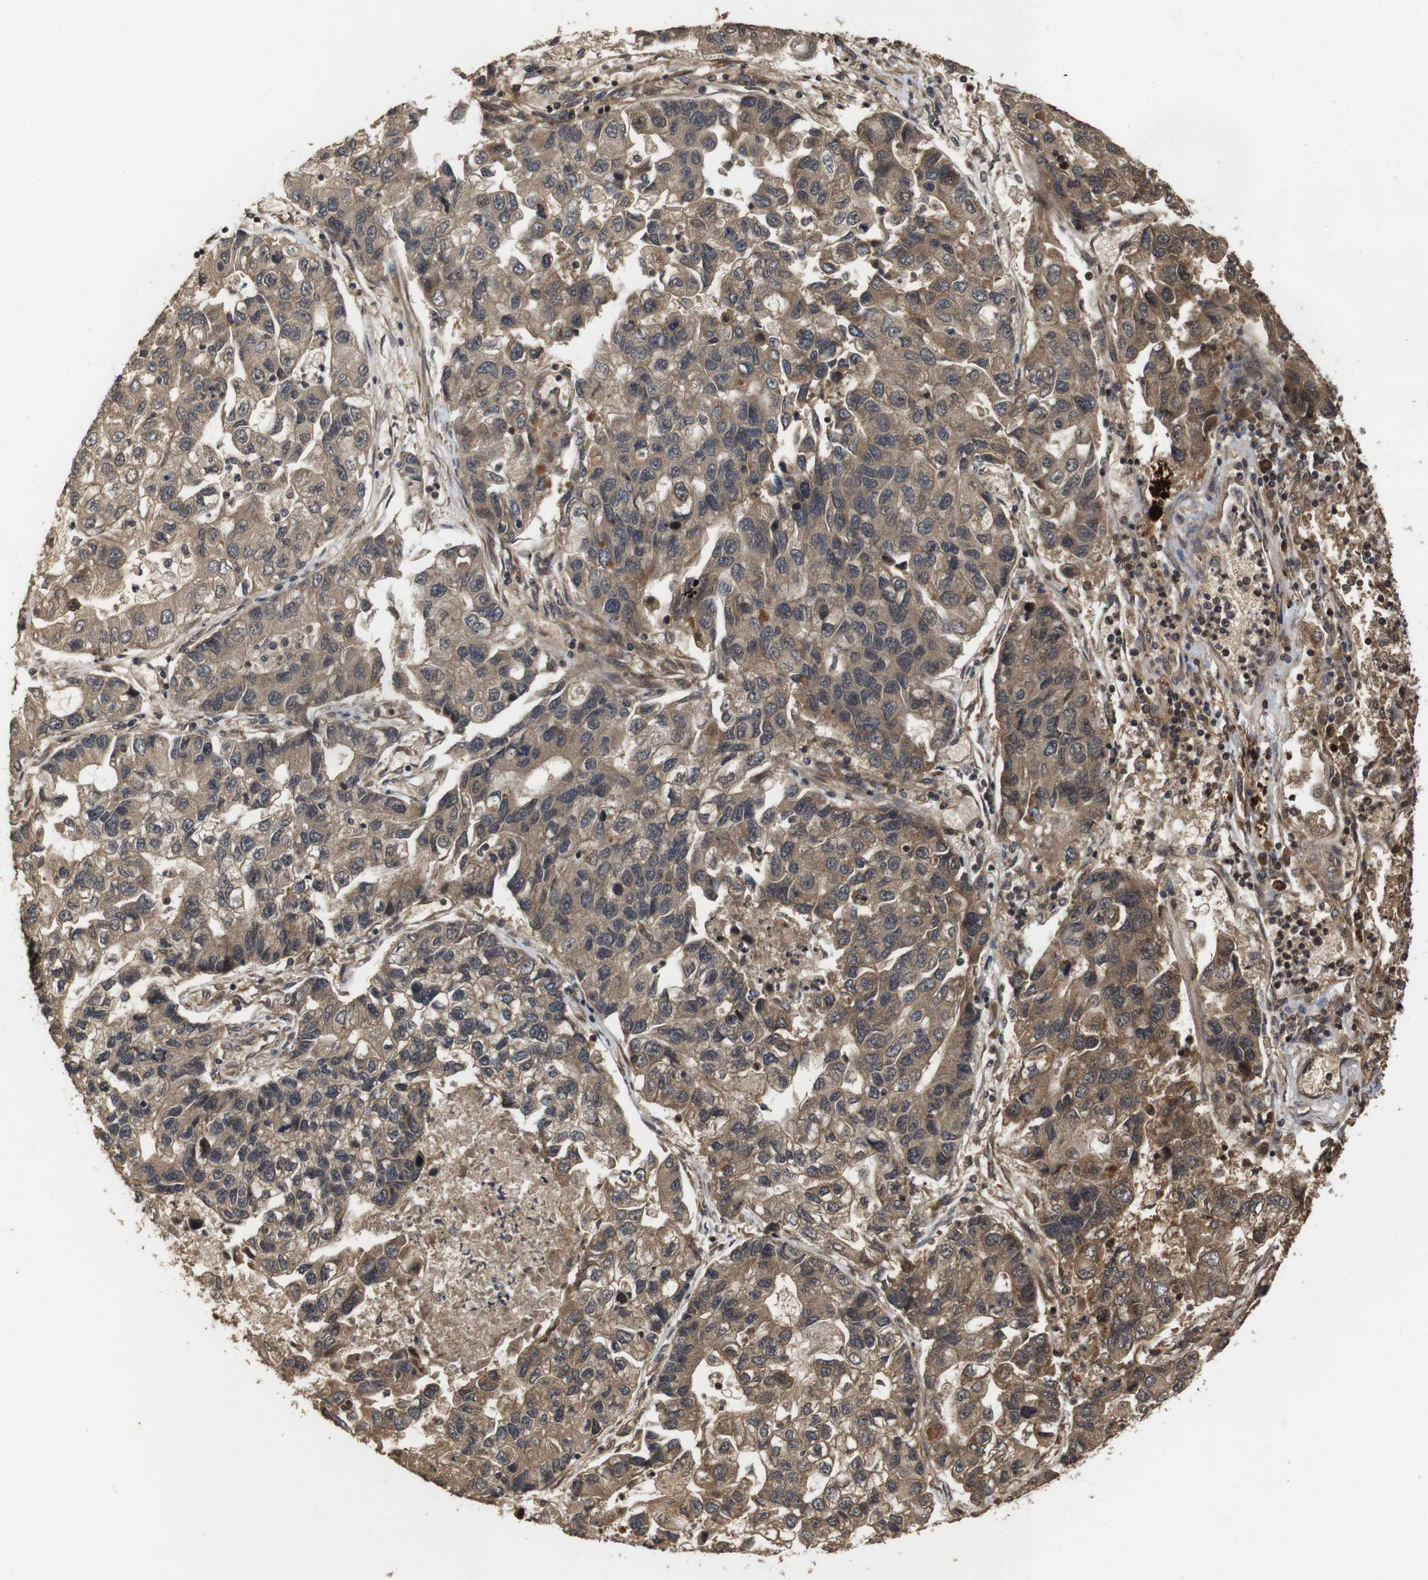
{"staining": {"intensity": "moderate", "quantity": ">75%", "location": "cytoplasmic/membranous"}, "tissue": "lung cancer", "cell_type": "Tumor cells", "image_type": "cancer", "snomed": [{"axis": "morphology", "description": "Adenocarcinoma, NOS"}, {"axis": "topography", "description": "Lung"}], "caption": "Immunohistochemical staining of lung cancer exhibits moderate cytoplasmic/membranous protein expression in approximately >75% of tumor cells.", "gene": "PTPN14", "patient": {"sex": "female", "age": 51}}